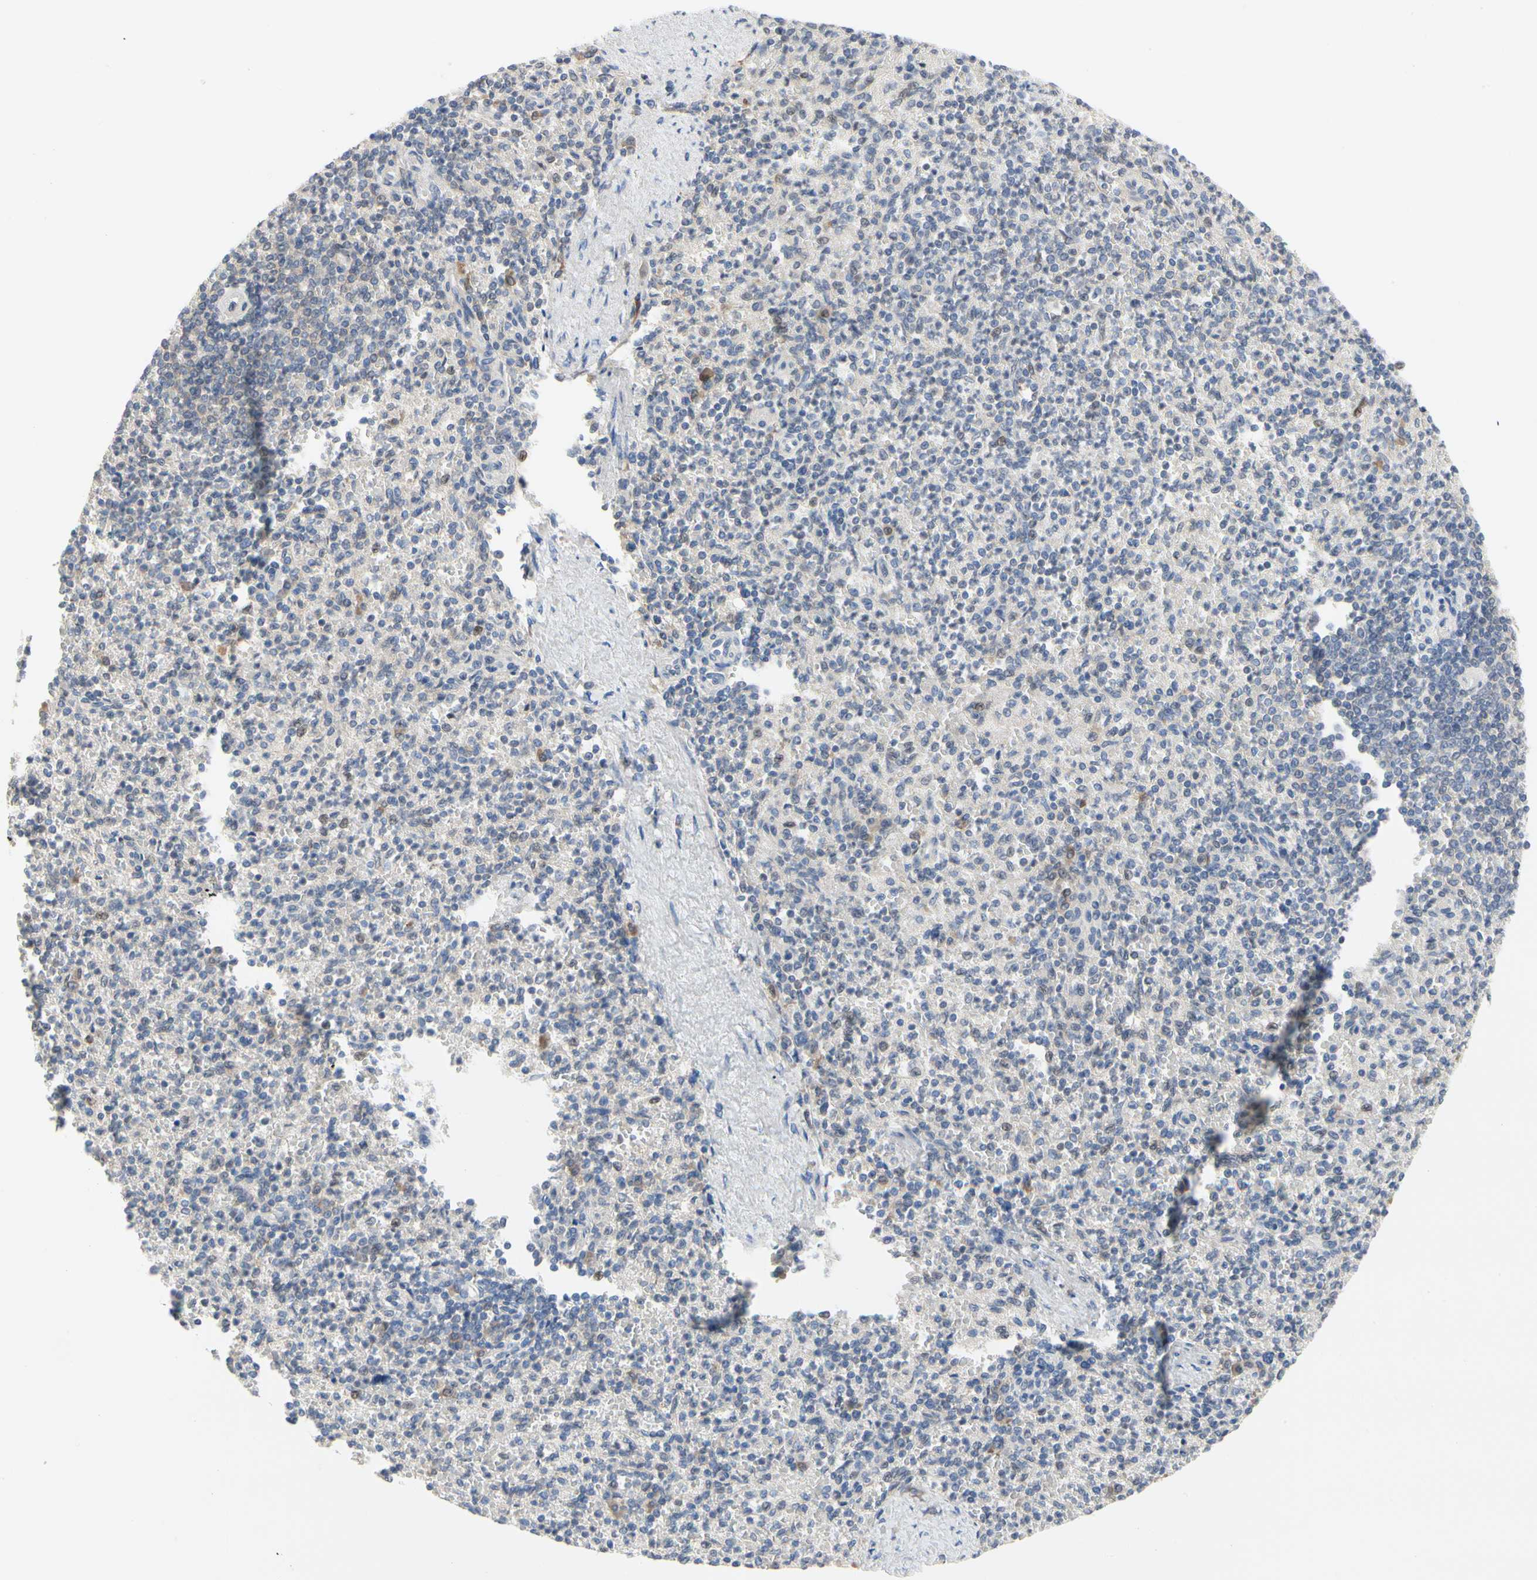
{"staining": {"intensity": "weak", "quantity": ">75%", "location": "cytoplasmic/membranous"}, "tissue": "spleen", "cell_type": "Cells in red pulp", "image_type": "normal", "snomed": [{"axis": "morphology", "description": "Normal tissue, NOS"}, {"axis": "topography", "description": "Spleen"}], "caption": "An immunohistochemistry (IHC) image of normal tissue is shown. Protein staining in brown shows weak cytoplasmic/membranous positivity in spleen within cells in red pulp.", "gene": "CDK5", "patient": {"sex": "female", "age": 74}}